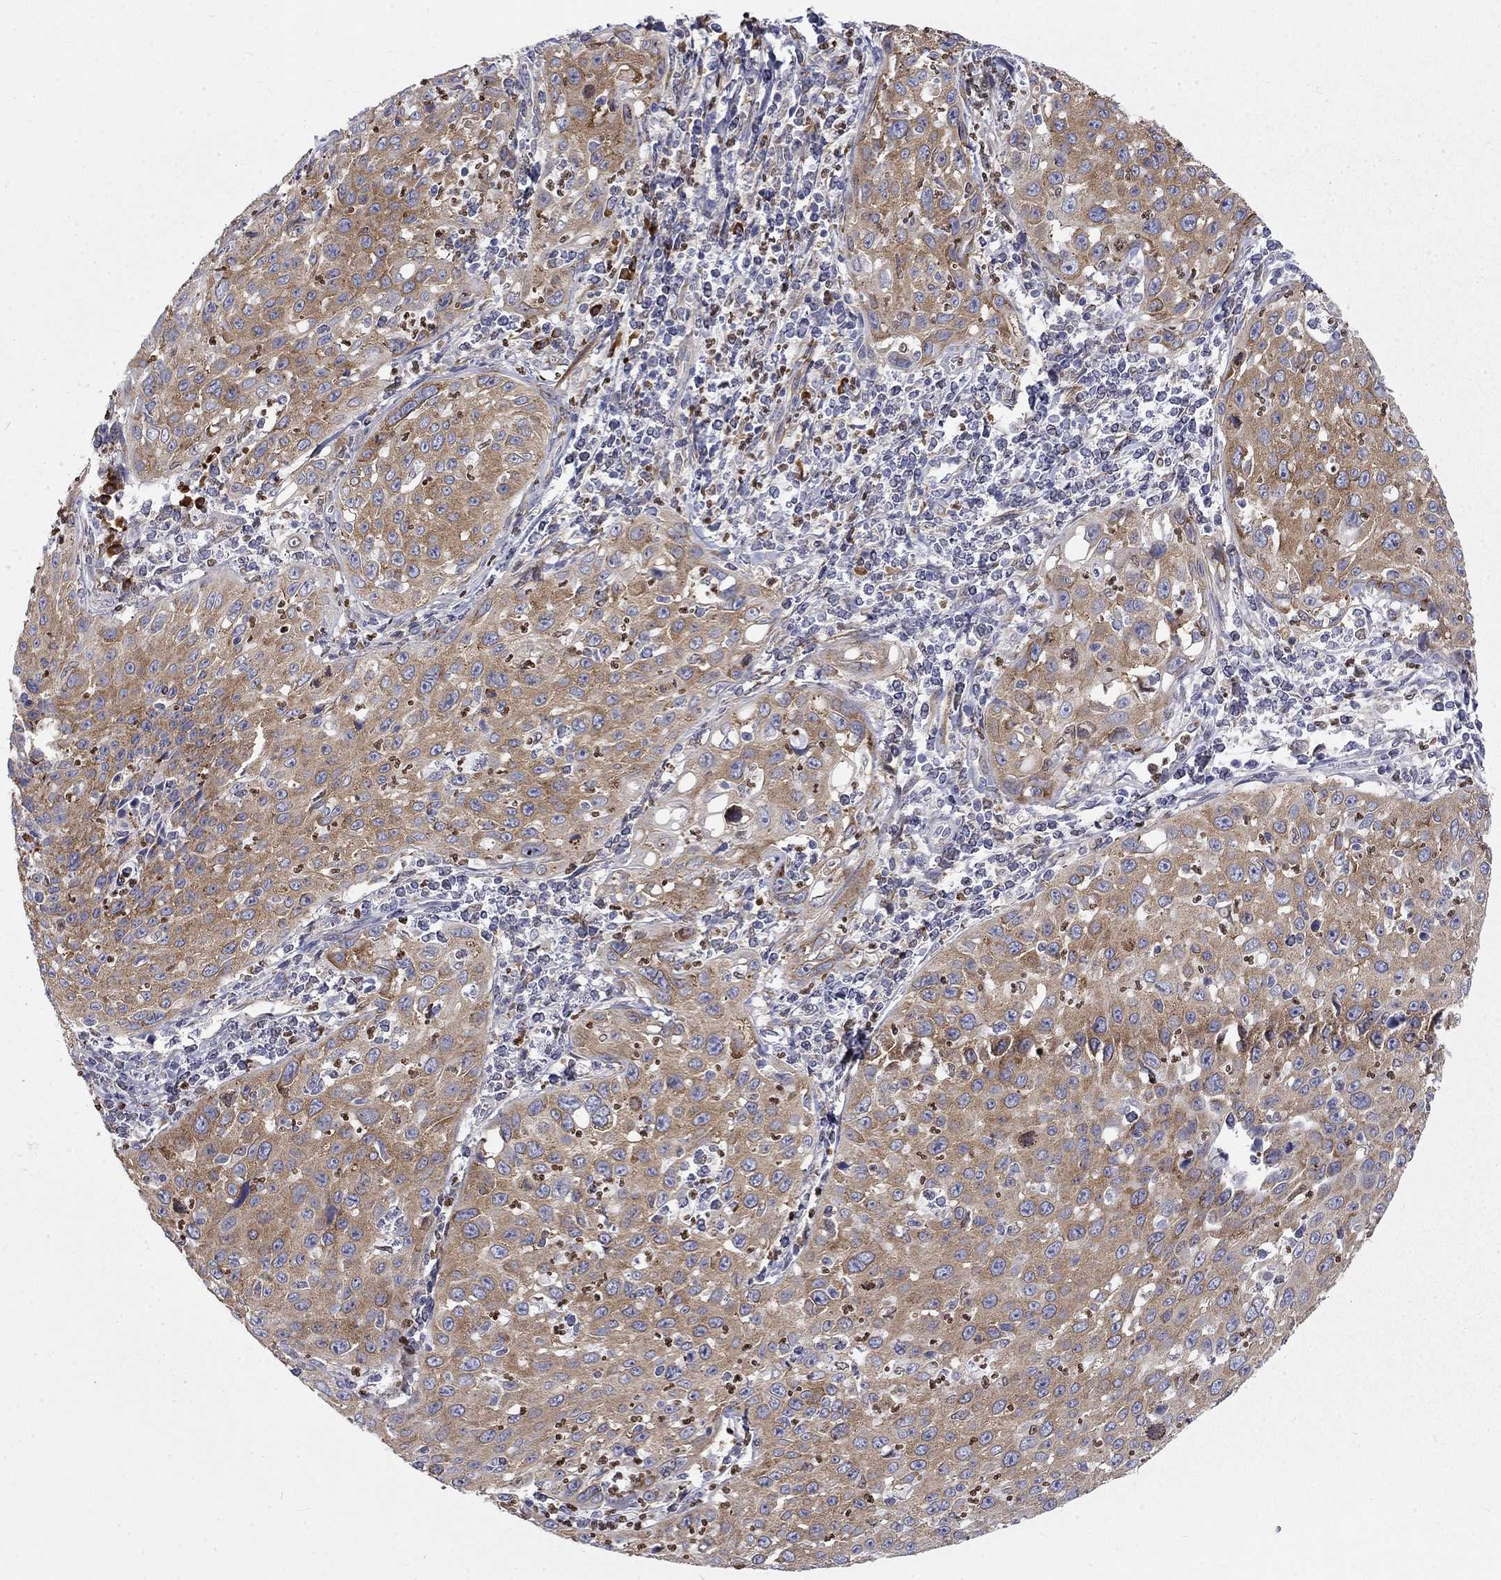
{"staining": {"intensity": "moderate", "quantity": ">75%", "location": "cytoplasmic/membranous"}, "tissue": "cervical cancer", "cell_type": "Tumor cells", "image_type": "cancer", "snomed": [{"axis": "morphology", "description": "Squamous cell carcinoma, NOS"}, {"axis": "topography", "description": "Cervix"}], "caption": "Immunohistochemistry (IHC) of human cervical cancer demonstrates medium levels of moderate cytoplasmic/membranous staining in about >75% of tumor cells. (IHC, brightfield microscopy, high magnification).", "gene": "PABPC4", "patient": {"sex": "female", "age": 26}}